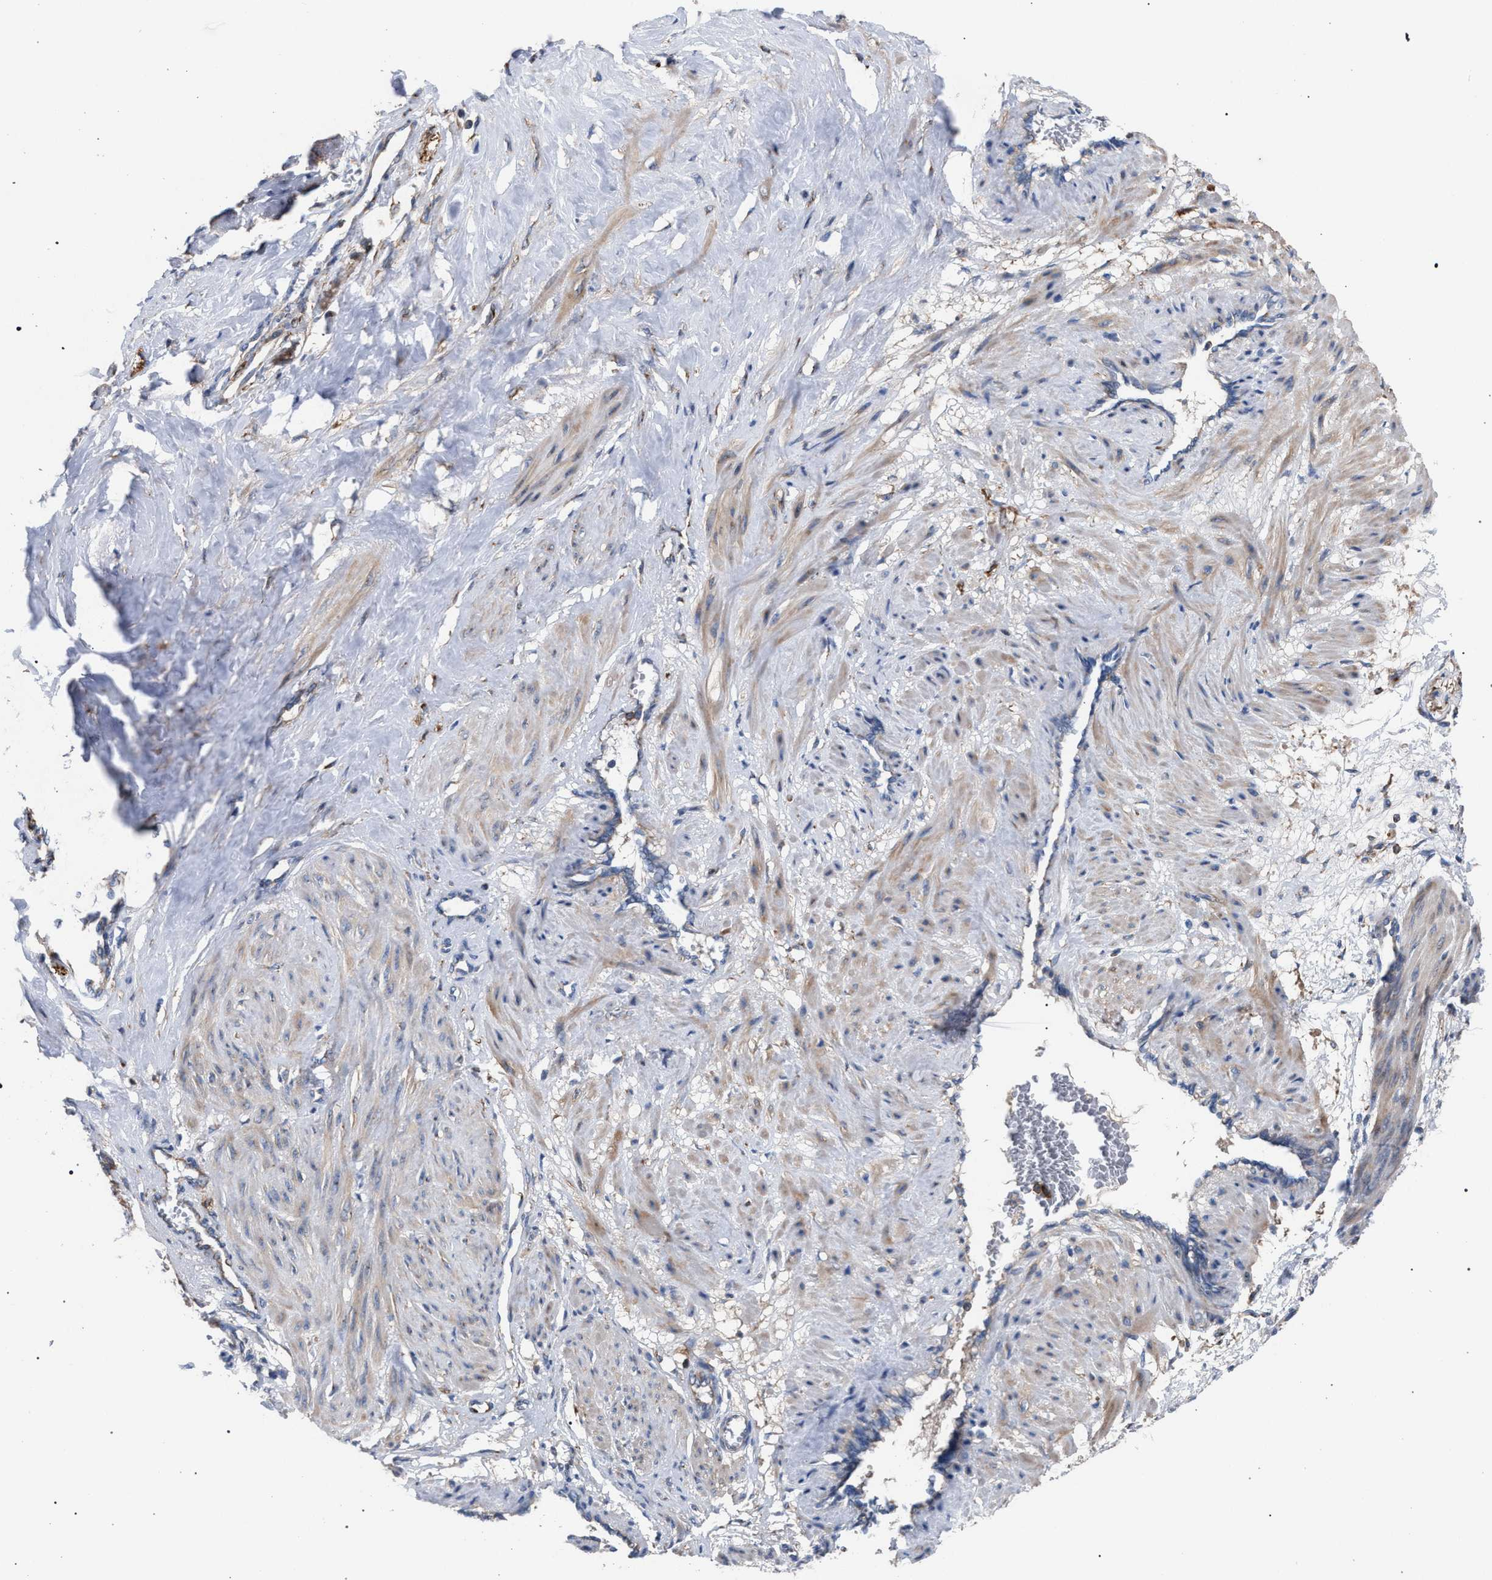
{"staining": {"intensity": "weak", "quantity": "25%-75%", "location": "cytoplasmic/membranous"}, "tissue": "smooth muscle", "cell_type": "Smooth muscle cells", "image_type": "normal", "snomed": [{"axis": "morphology", "description": "Normal tissue, NOS"}, {"axis": "topography", "description": "Endometrium"}], "caption": "High-power microscopy captured an IHC histopathology image of benign smooth muscle, revealing weak cytoplasmic/membranous positivity in approximately 25%-75% of smooth muscle cells. (DAB IHC, brown staining for protein, blue staining for nuclei).", "gene": "CDR2L", "patient": {"sex": "female", "age": 33}}